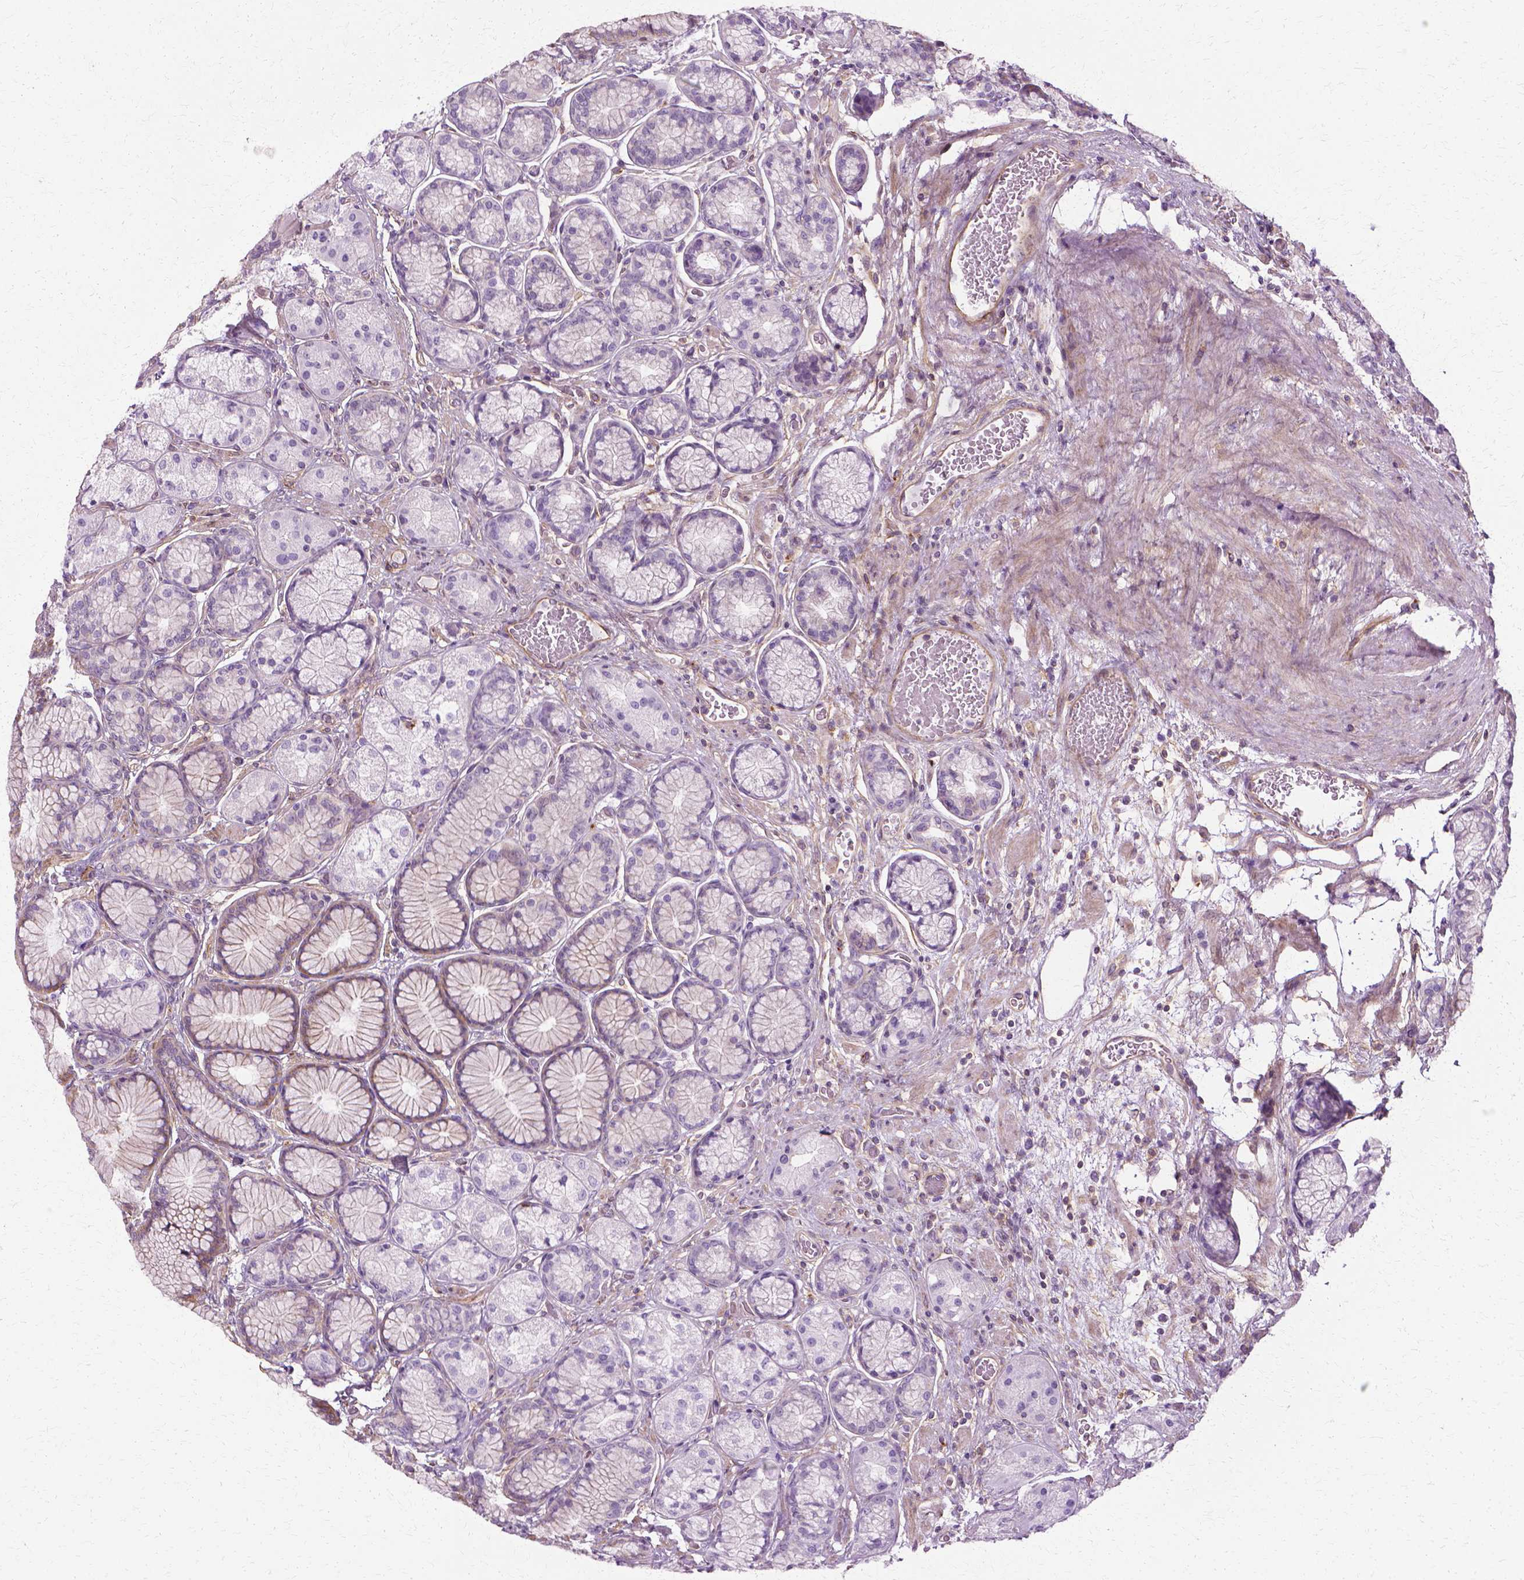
{"staining": {"intensity": "moderate", "quantity": "<25%", "location": "cytoplasmic/membranous"}, "tissue": "stomach", "cell_type": "Glandular cells", "image_type": "normal", "snomed": [{"axis": "morphology", "description": "Normal tissue, NOS"}, {"axis": "morphology", "description": "Adenocarcinoma, NOS"}, {"axis": "morphology", "description": "Adenocarcinoma, High grade"}, {"axis": "topography", "description": "Stomach, upper"}, {"axis": "topography", "description": "Stomach"}], "caption": "Immunohistochemistry of normal human stomach displays low levels of moderate cytoplasmic/membranous staining in about <25% of glandular cells.", "gene": "CFAP157", "patient": {"sex": "female", "age": 65}}